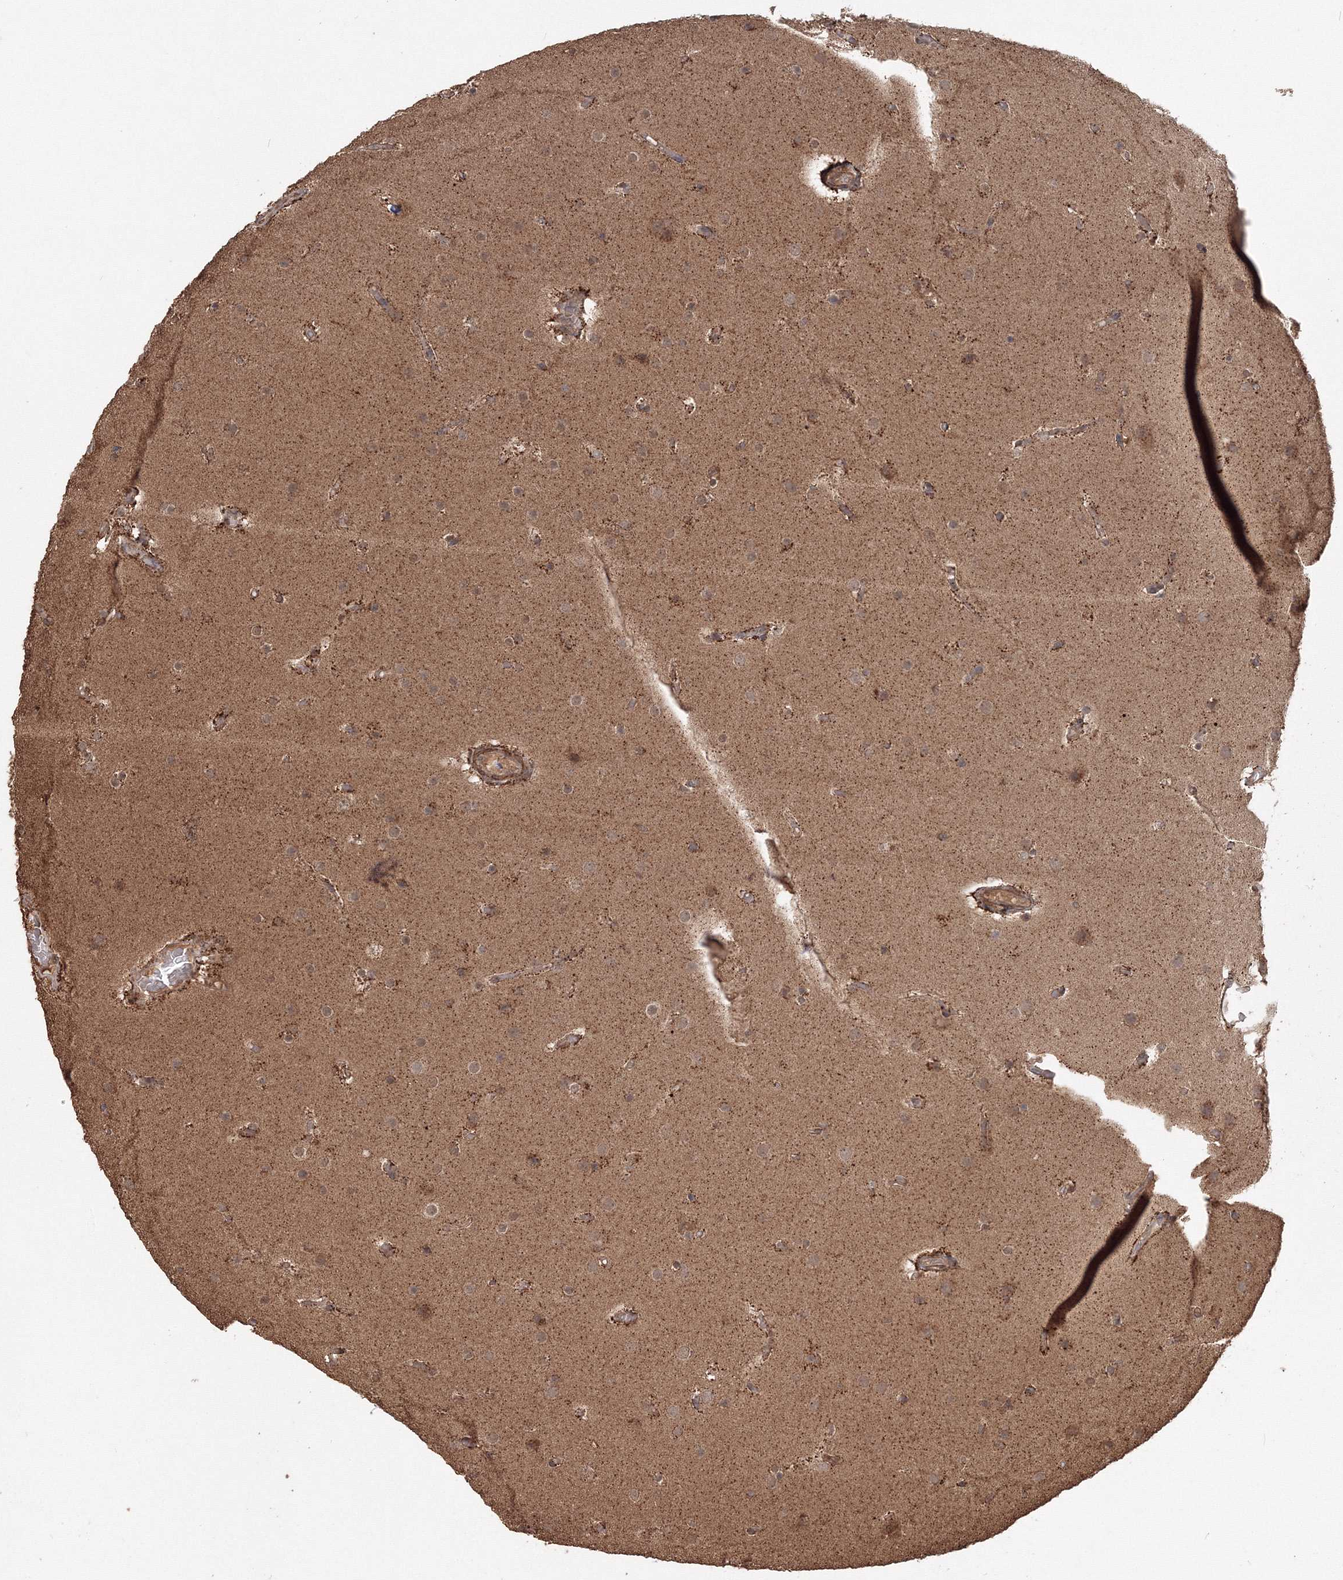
{"staining": {"intensity": "moderate", "quantity": "25%-75%", "location": "cytoplasmic/membranous"}, "tissue": "glioma", "cell_type": "Tumor cells", "image_type": "cancer", "snomed": [{"axis": "morphology", "description": "Glioma, malignant, High grade"}, {"axis": "topography", "description": "Cerebral cortex"}], "caption": "Glioma stained for a protein (brown) reveals moderate cytoplasmic/membranous positive expression in approximately 25%-75% of tumor cells.", "gene": "CCDC122", "patient": {"sex": "female", "age": 36}}